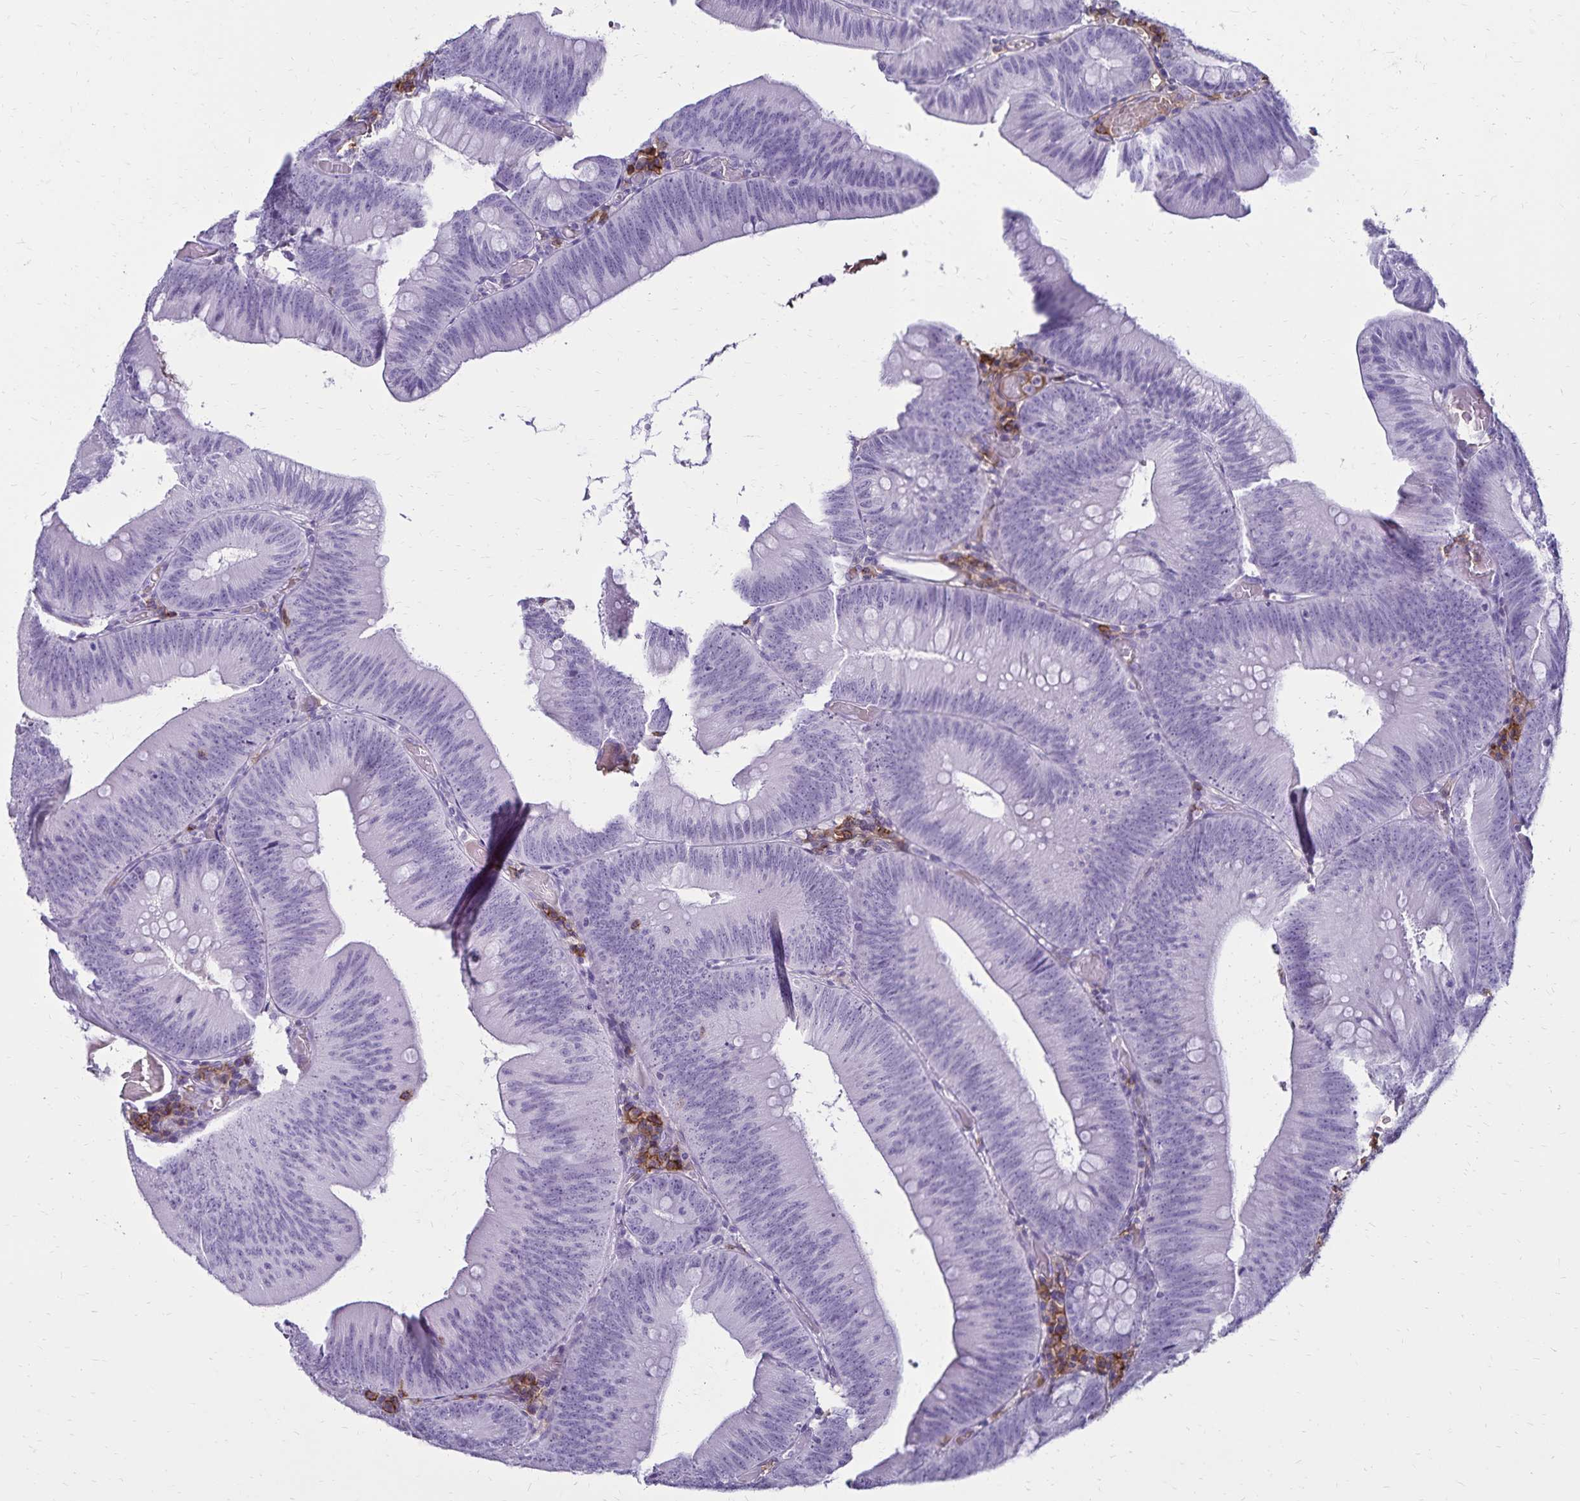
{"staining": {"intensity": "negative", "quantity": "none", "location": "none"}, "tissue": "colorectal cancer", "cell_type": "Tumor cells", "image_type": "cancer", "snomed": [{"axis": "morphology", "description": "Adenocarcinoma, NOS"}, {"axis": "topography", "description": "Colon"}], "caption": "DAB (3,3'-diaminobenzidine) immunohistochemical staining of colorectal adenocarcinoma exhibits no significant expression in tumor cells.", "gene": "CD27", "patient": {"sex": "male", "age": 84}}